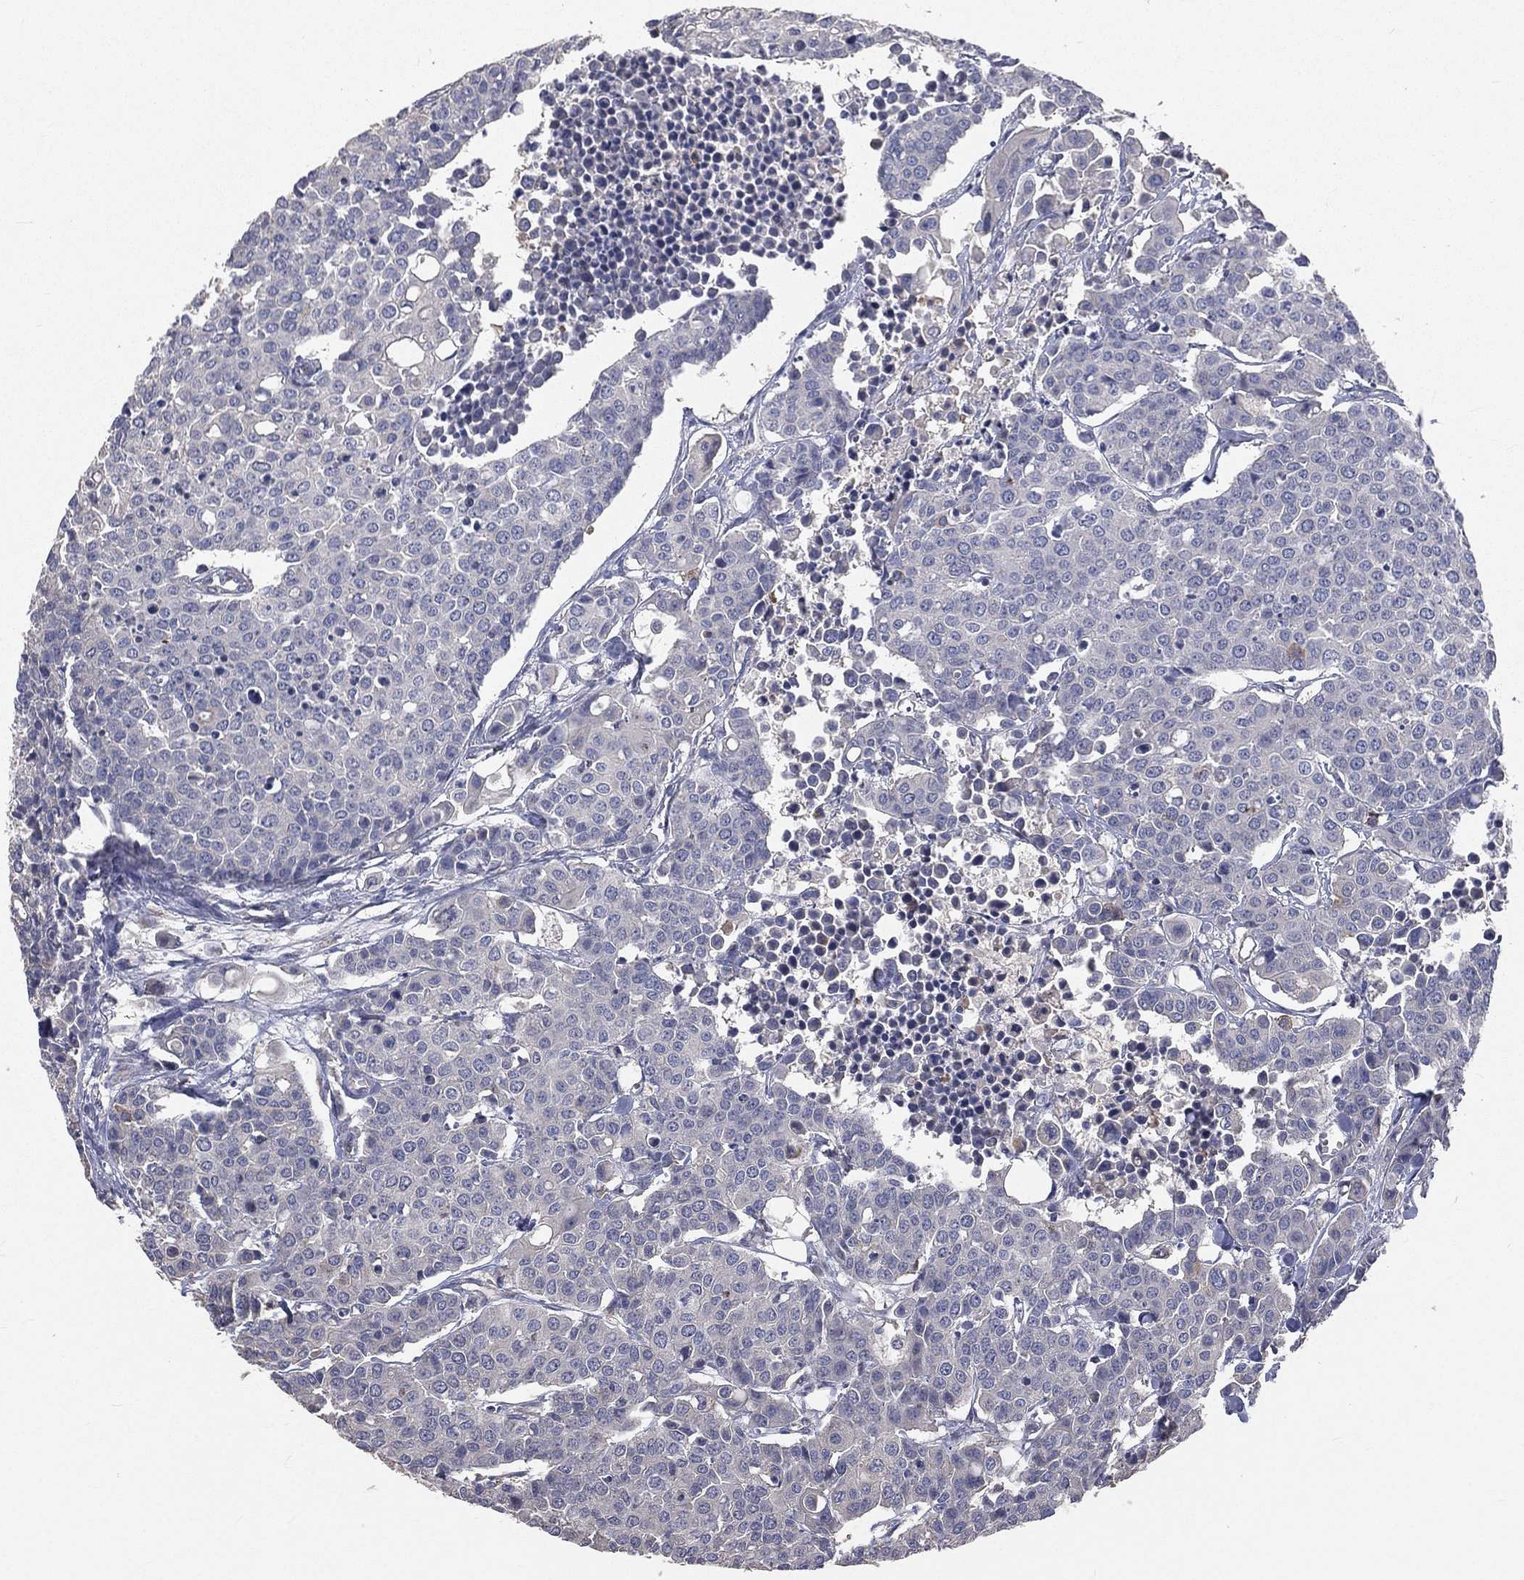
{"staining": {"intensity": "negative", "quantity": "none", "location": "none"}, "tissue": "carcinoid", "cell_type": "Tumor cells", "image_type": "cancer", "snomed": [{"axis": "morphology", "description": "Carcinoid, malignant, NOS"}, {"axis": "topography", "description": "Colon"}], "caption": "The image displays no significant positivity in tumor cells of carcinoid.", "gene": "CROCC", "patient": {"sex": "male", "age": 81}}